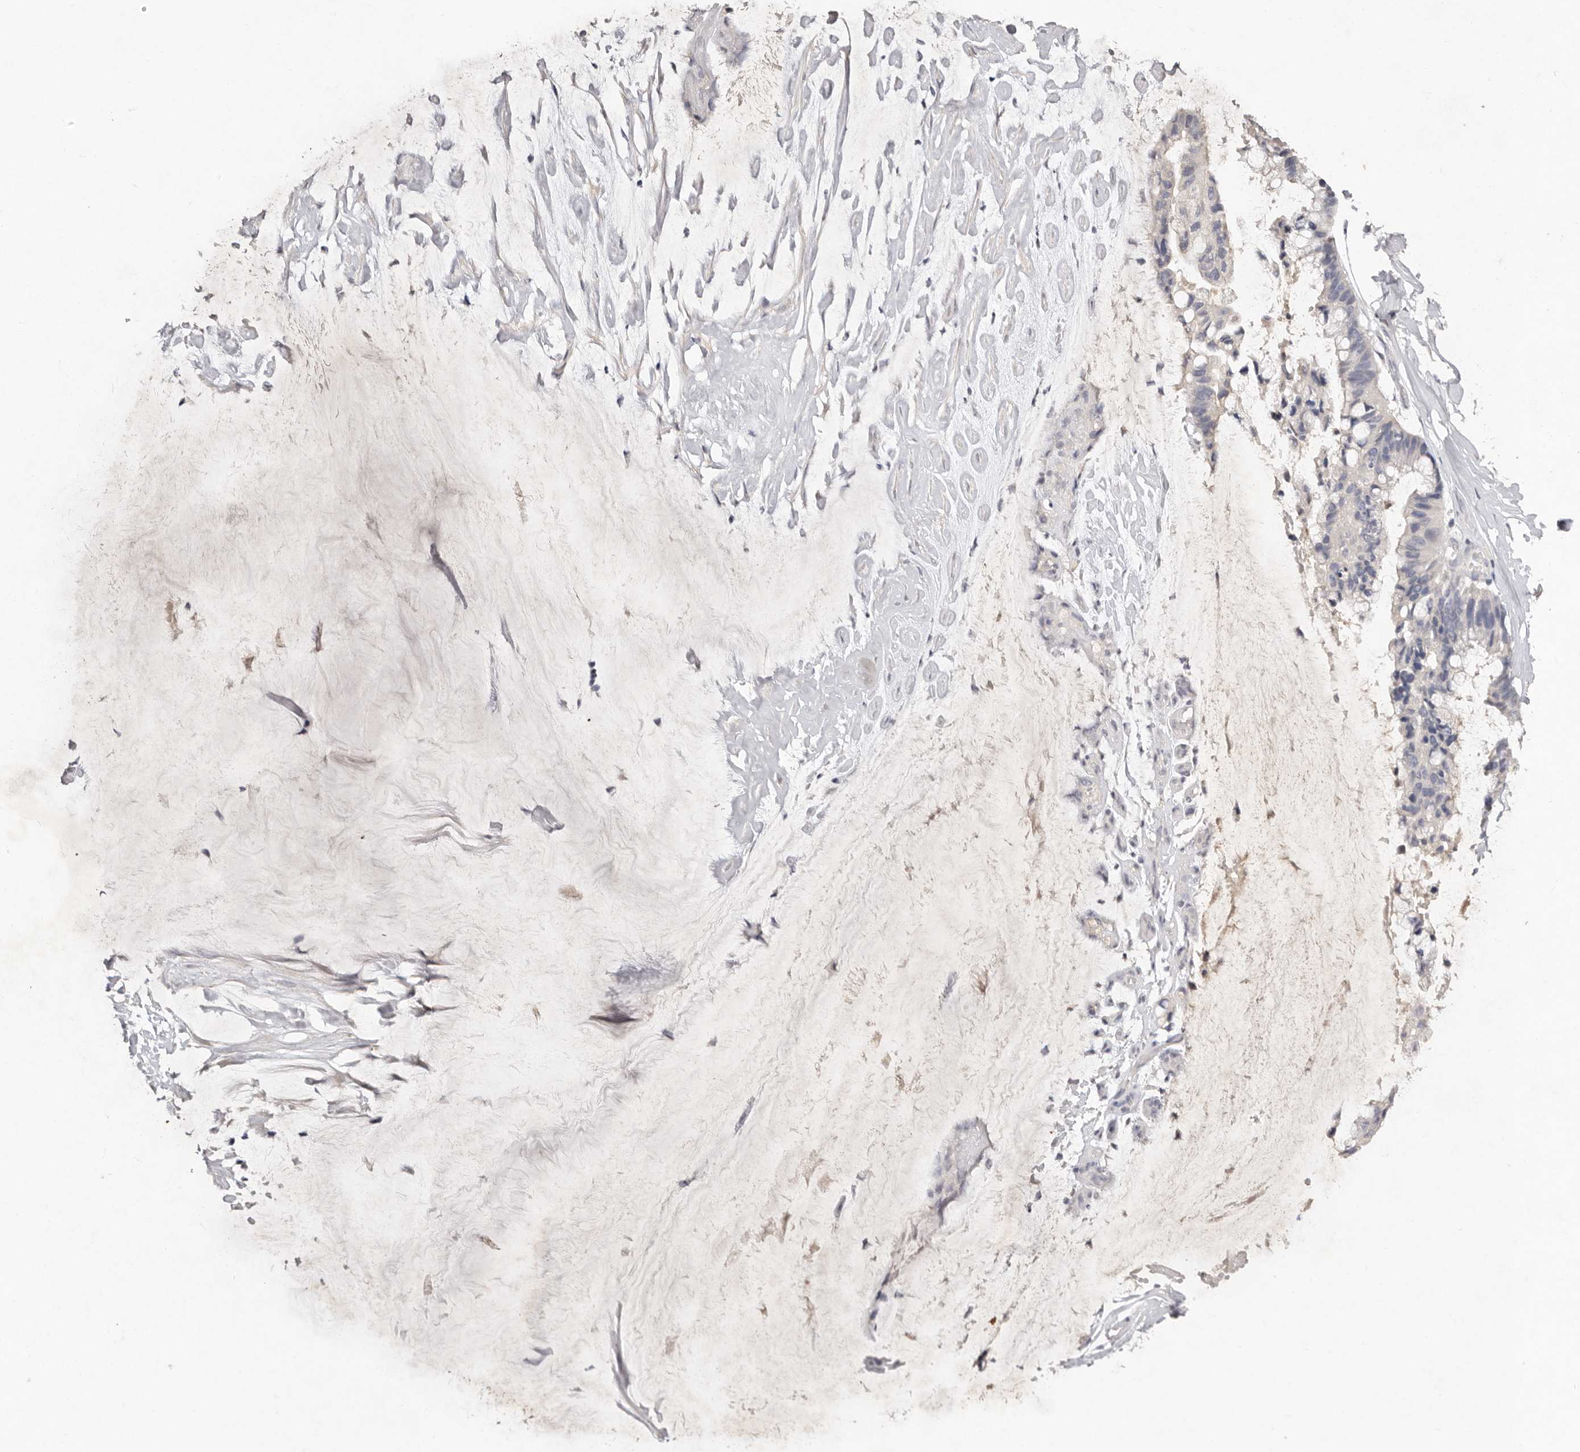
{"staining": {"intensity": "negative", "quantity": "none", "location": "none"}, "tissue": "ovarian cancer", "cell_type": "Tumor cells", "image_type": "cancer", "snomed": [{"axis": "morphology", "description": "Cystadenocarcinoma, mucinous, NOS"}, {"axis": "topography", "description": "Ovary"}], "caption": "There is no significant expression in tumor cells of ovarian mucinous cystadenocarcinoma.", "gene": "SCUBE2", "patient": {"sex": "female", "age": 39}}